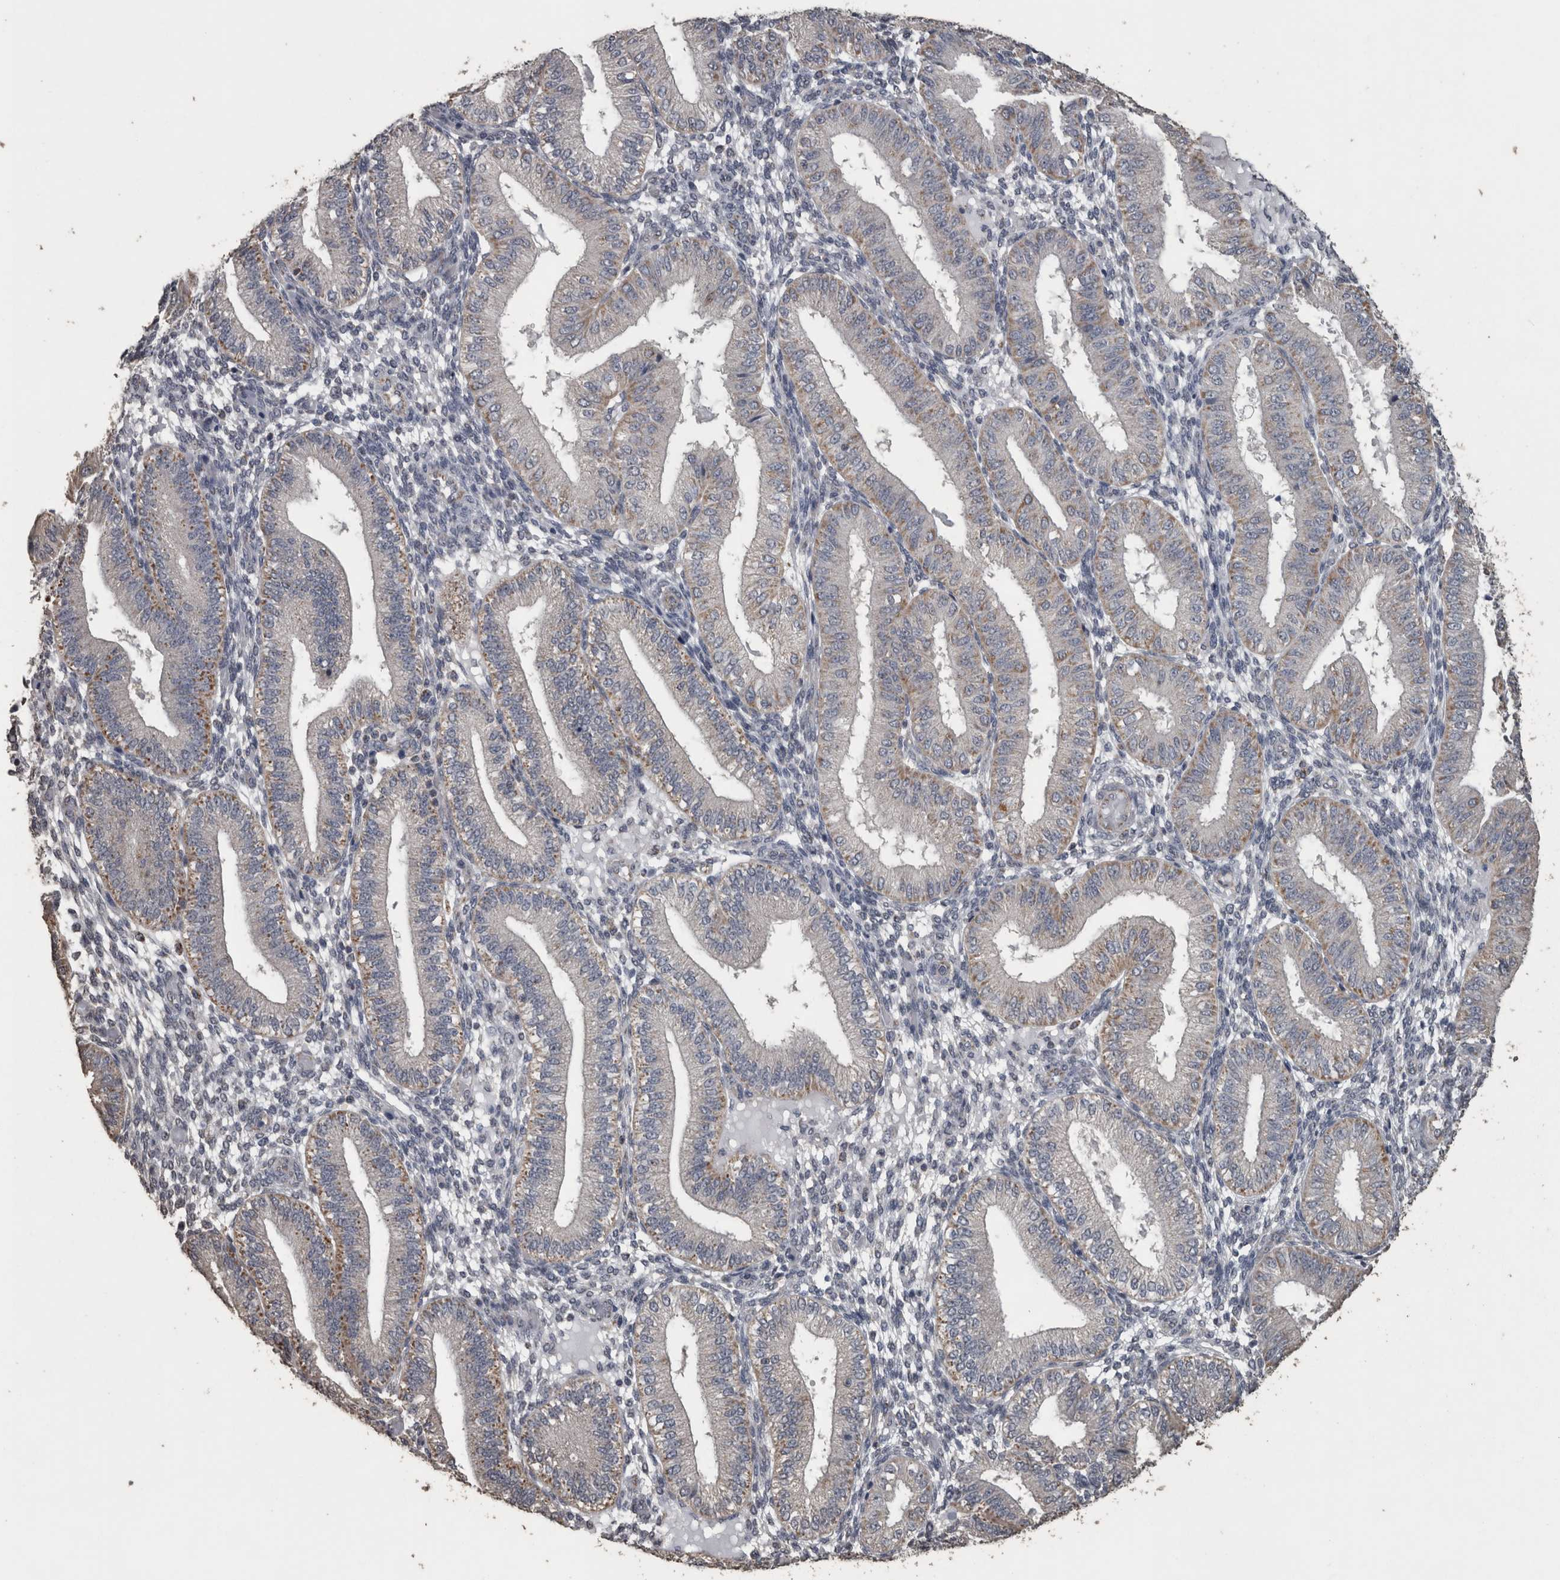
{"staining": {"intensity": "negative", "quantity": "none", "location": "none"}, "tissue": "endometrium", "cell_type": "Cells in endometrial stroma", "image_type": "normal", "snomed": [{"axis": "morphology", "description": "Normal tissue, NOS"}, {"axis": "topography", "description": "Endometrium"}], "caption": "Cells in endometrial stroma show no significant protein staining in unremarkable endometrium. Brightfield microscopy of immunohistochemistry (IHC) stained with DAB (brown) and hematoxylin (blue), captured at high magnification.", "gene": "ACADM", "patient": {"sex": "female", "age": 39}}